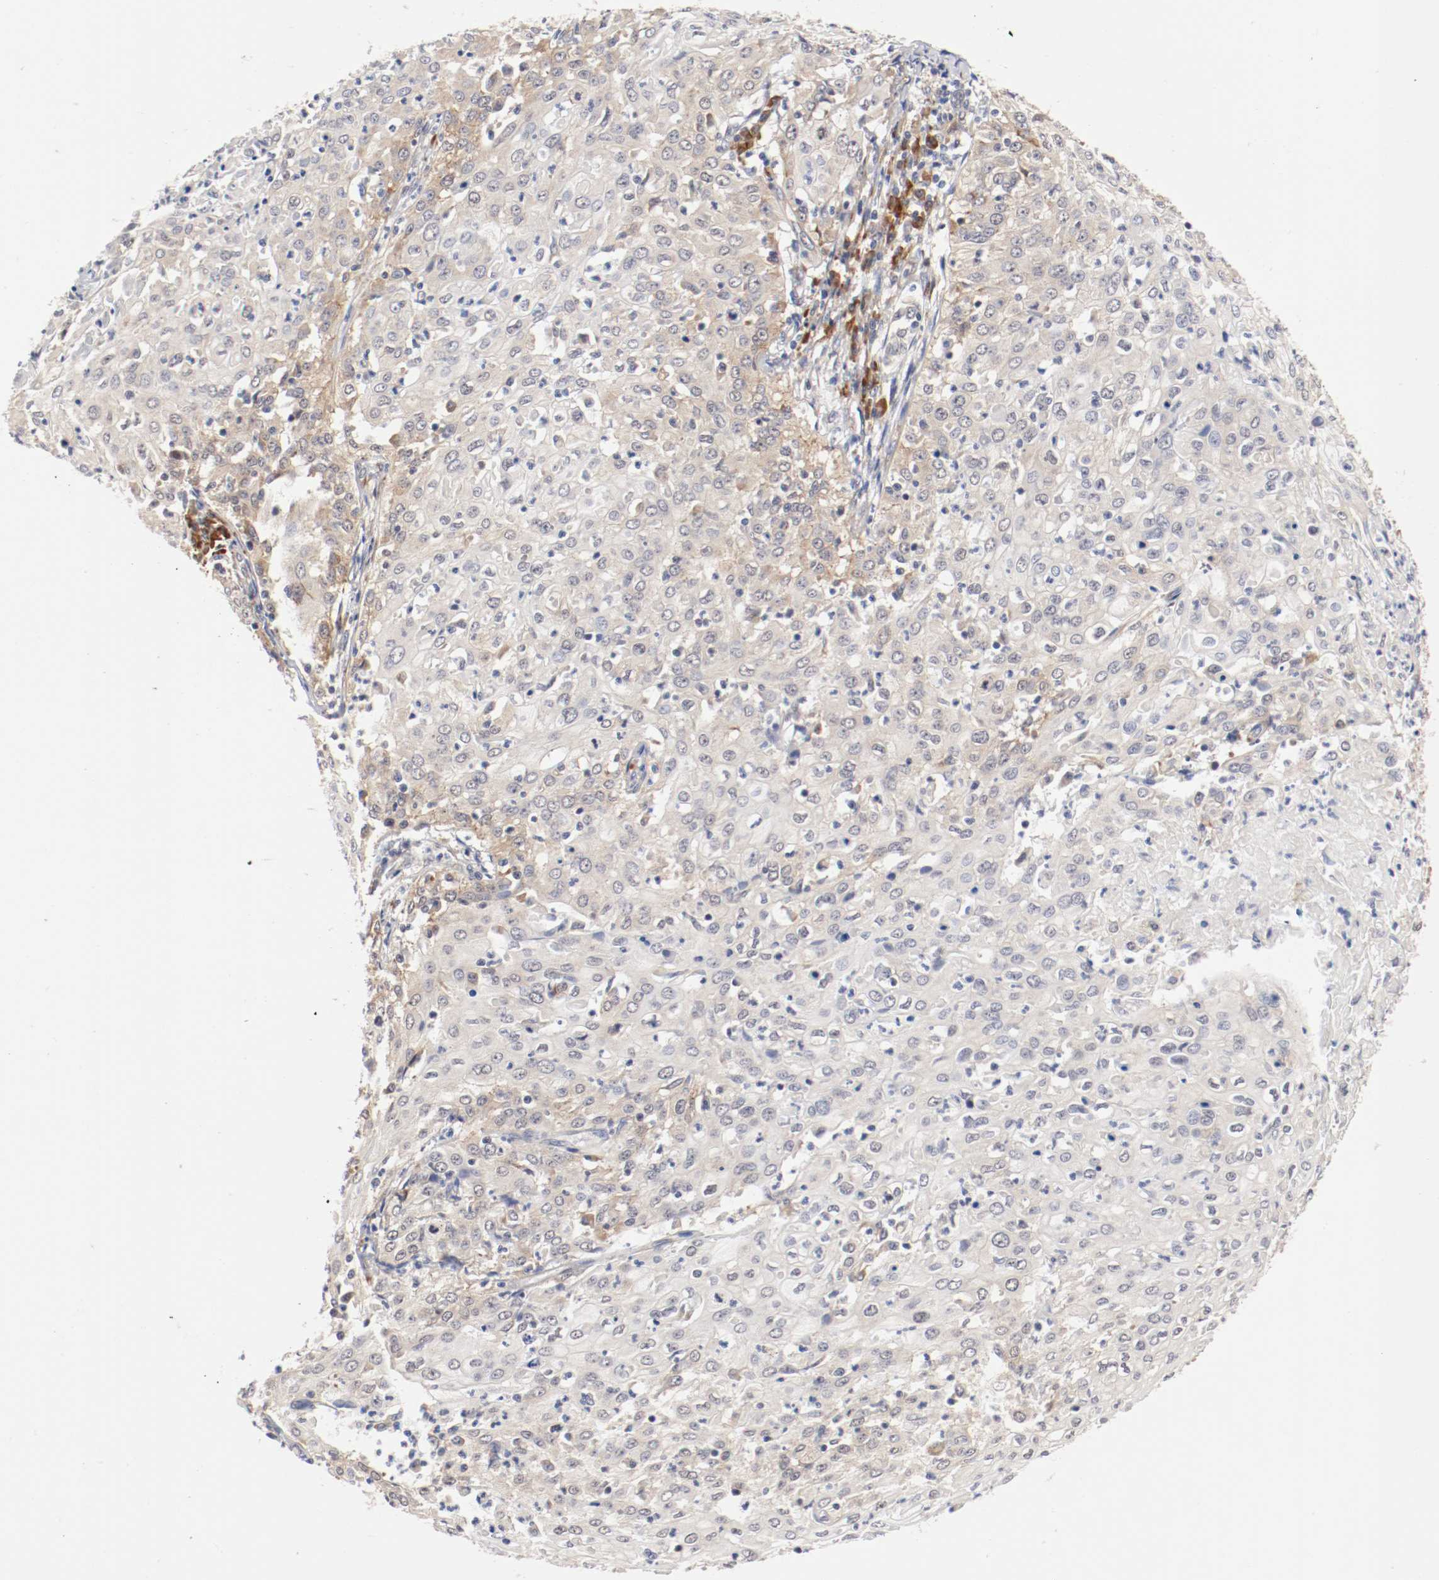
{"staining": {"intensity": "weak", "quantity": ">75%", "location": "cytoplasmic/membranous"}, "tissue": "cervical cancer", "cell_type": "Tumor cells", "image_type": "cancer", "snomed": [{"axis": "morphology", "description": "Squamous cell carcinoma, NOS"}, {"axis": "topography", "description": "Cervix"}], "caption": "Immunohistochemistry (IHC) (DAB) staining of human squamous cell carcinoma (cervical) displays weak cytoplasmic/membranous protein positivity in approximately >75% of tumor cells.", "gene": "FKBP3", "patient": {"sex": "female", "age": 39}}